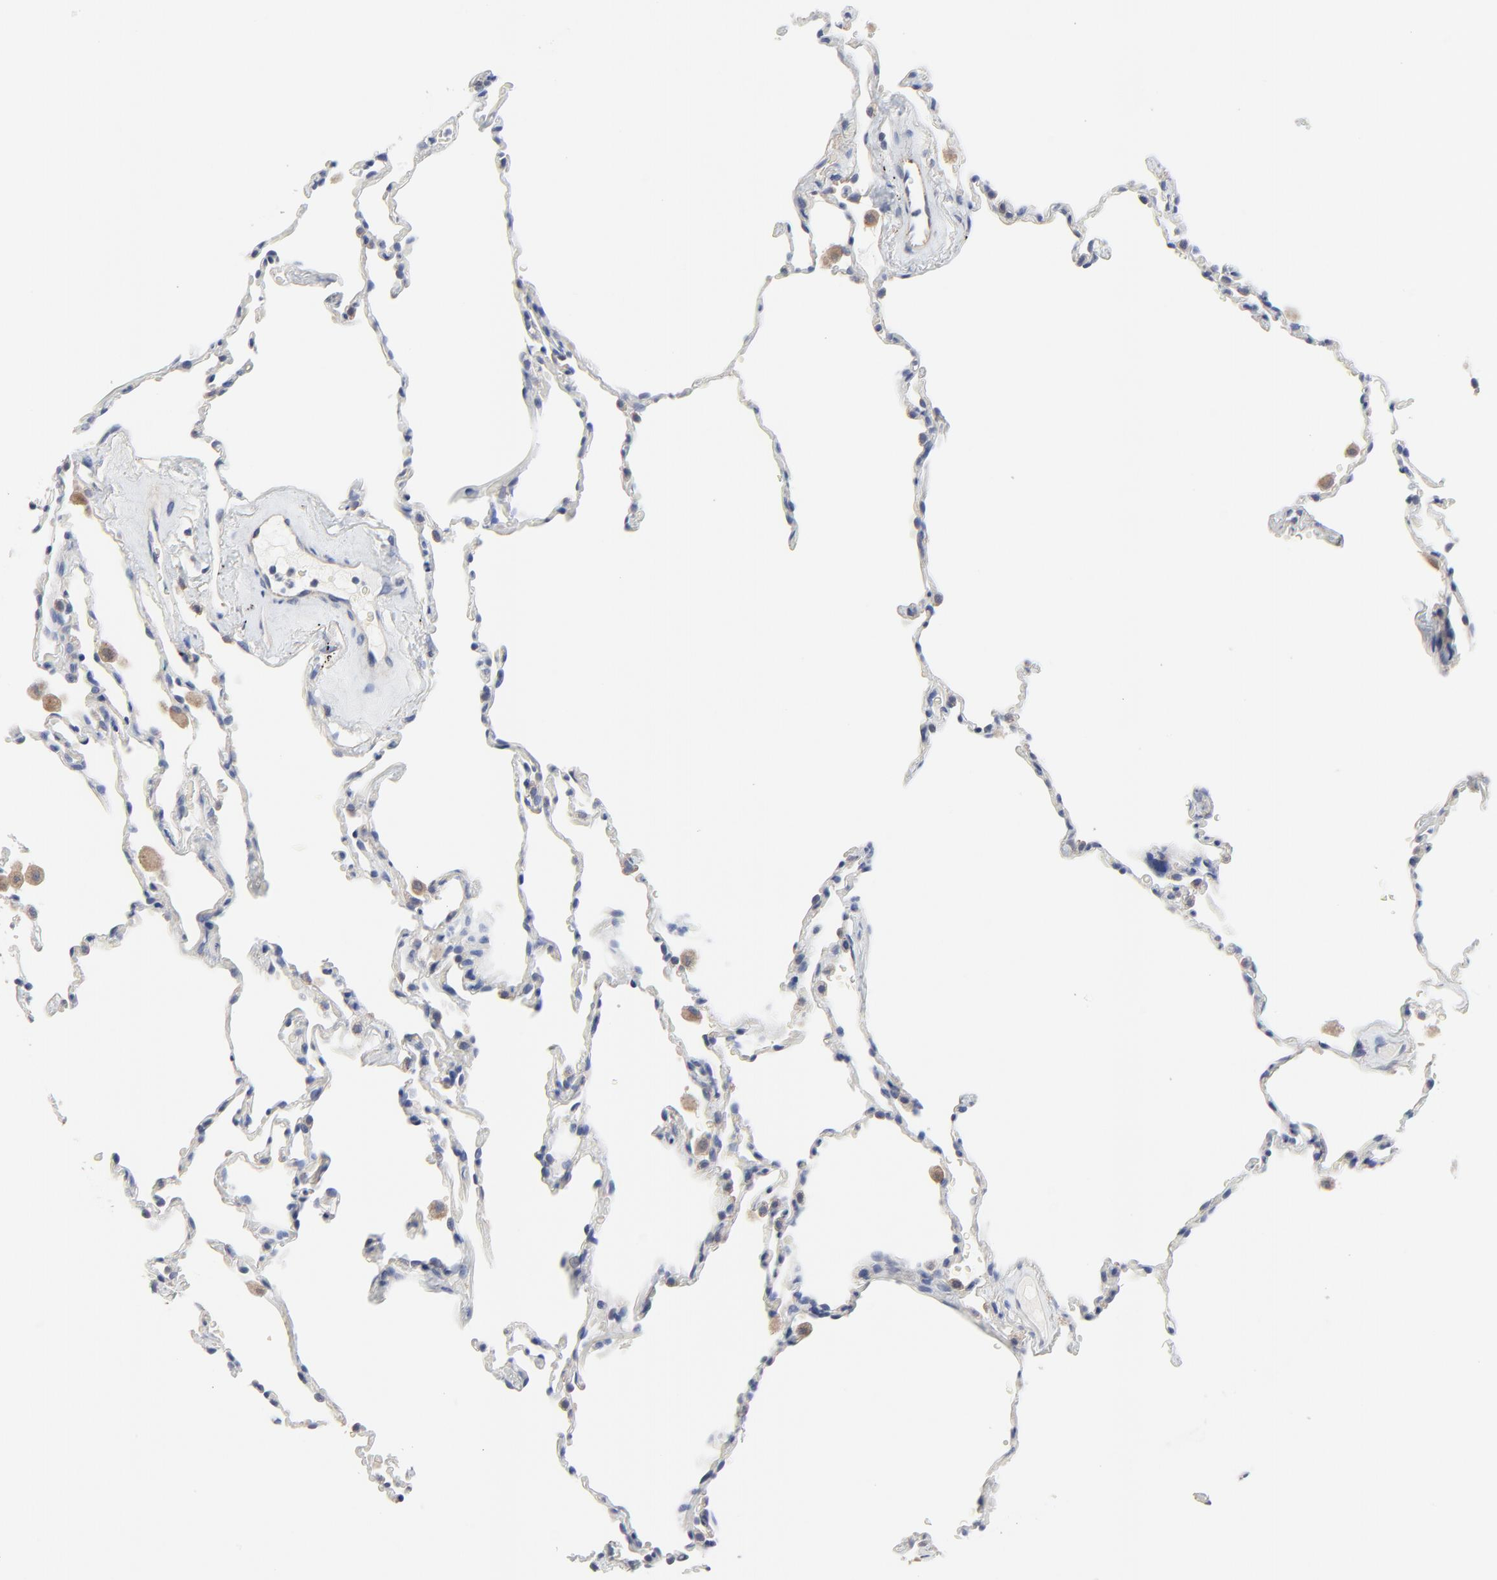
{"staining": {"intensity": "negative", "quantity": "none", "location": "none"}, "tissue": "lung", "cell_type": "Alveolar cells", "image_type": "normal", "snomed": [{"axis": "morphology", "description": "Normal tissue, NOS"}, {"axis": "morphology", "description": "Soft tissue tumor metastatic"}, {"axis": "topography", "description": "Lung"}], "caption": "Immunohistochemical staining of normal human lung exhibits no significant positivity in alveolar cells.", "gene": "DHRSX", "patient": {"sex": "male", "age": 59}}